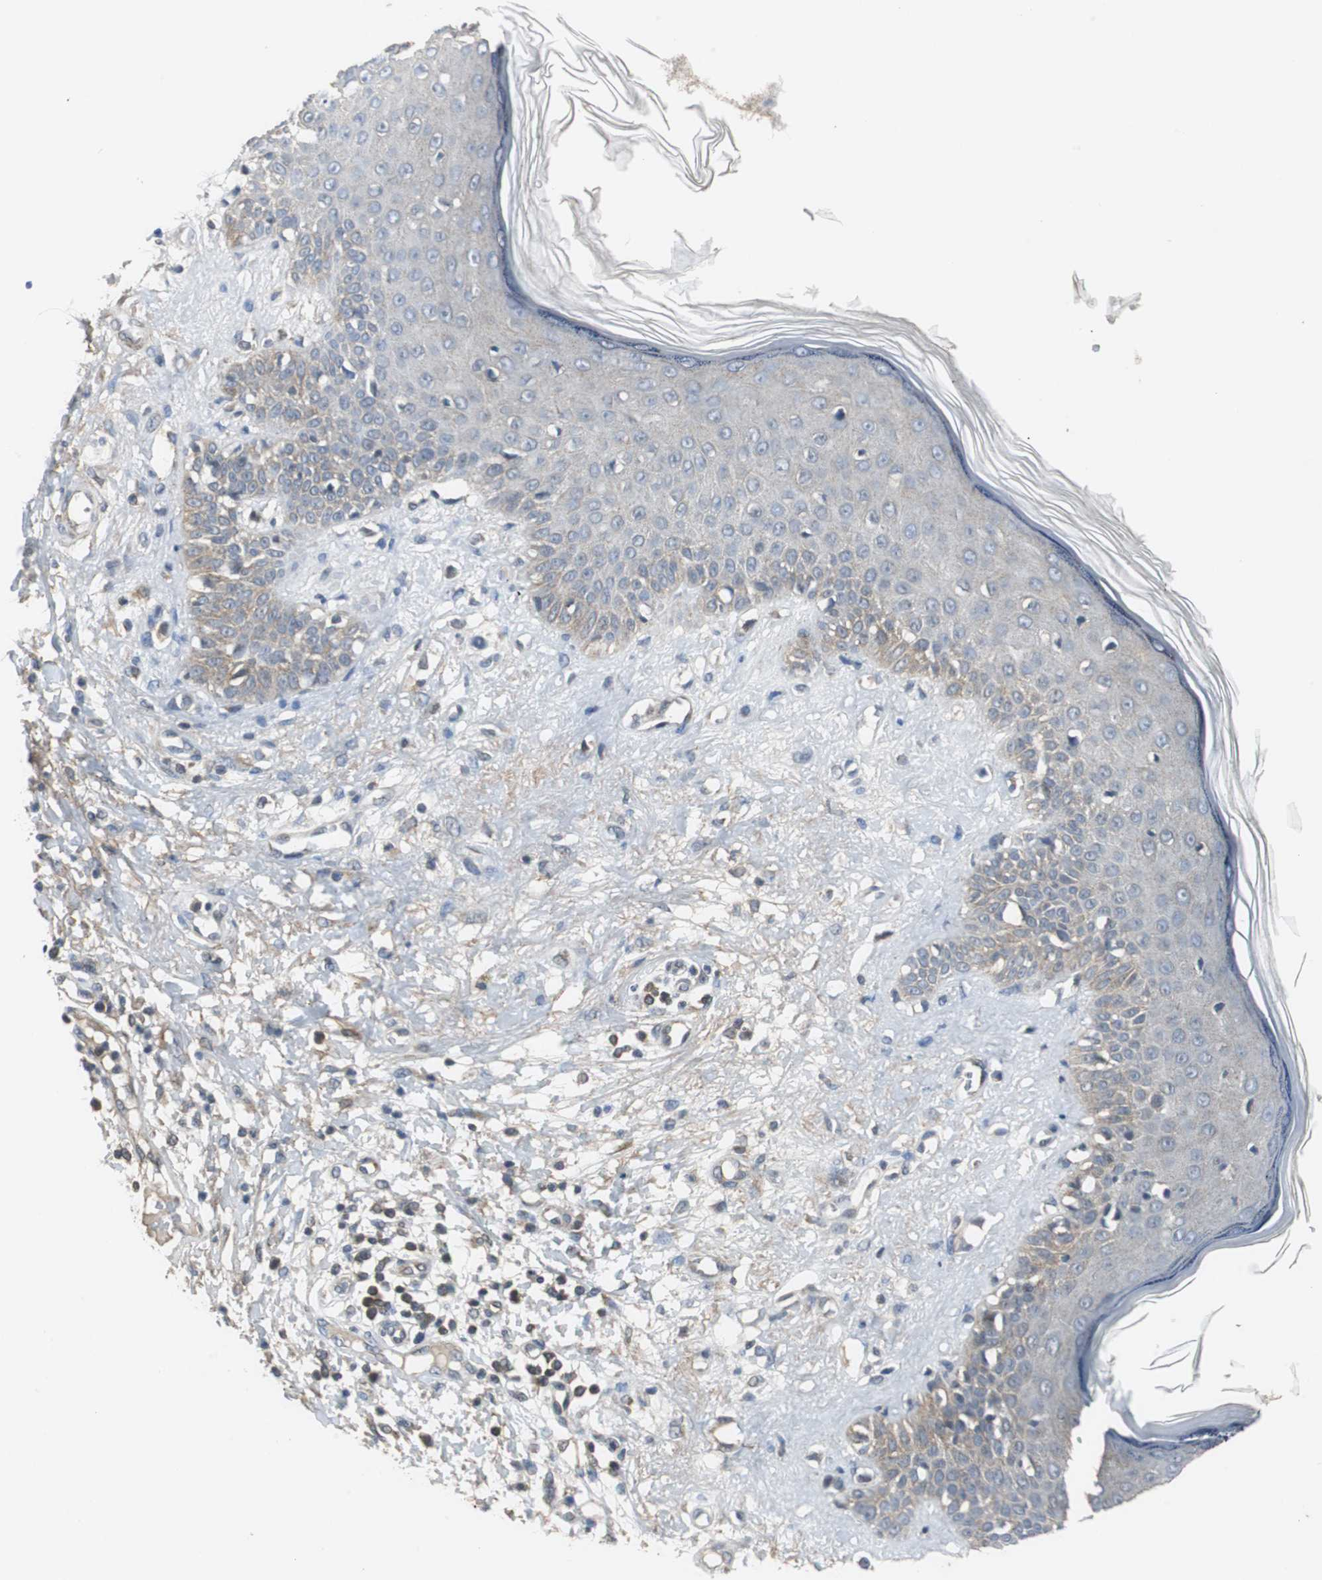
{"staining": {"intensity": "weak", "quantity": "<25%", "location": "cytoplasmic/membranous"}, "tissue": "skin cancer", "cell_type": "Tumor cells", "image_type": "cancer", "snomed": [{"axis": "morphology", "description": "Squamous cell carcinoma, NOS"}, {"axis": "topography", "description": "Skin"}], "caption": "IHC image of human squamous cell carcinoma (skin) stained for a protein (brown), which shows no expression in tumor cells.", "gene": "VBP1", "patient": {"sex": "female", "age": 78}}